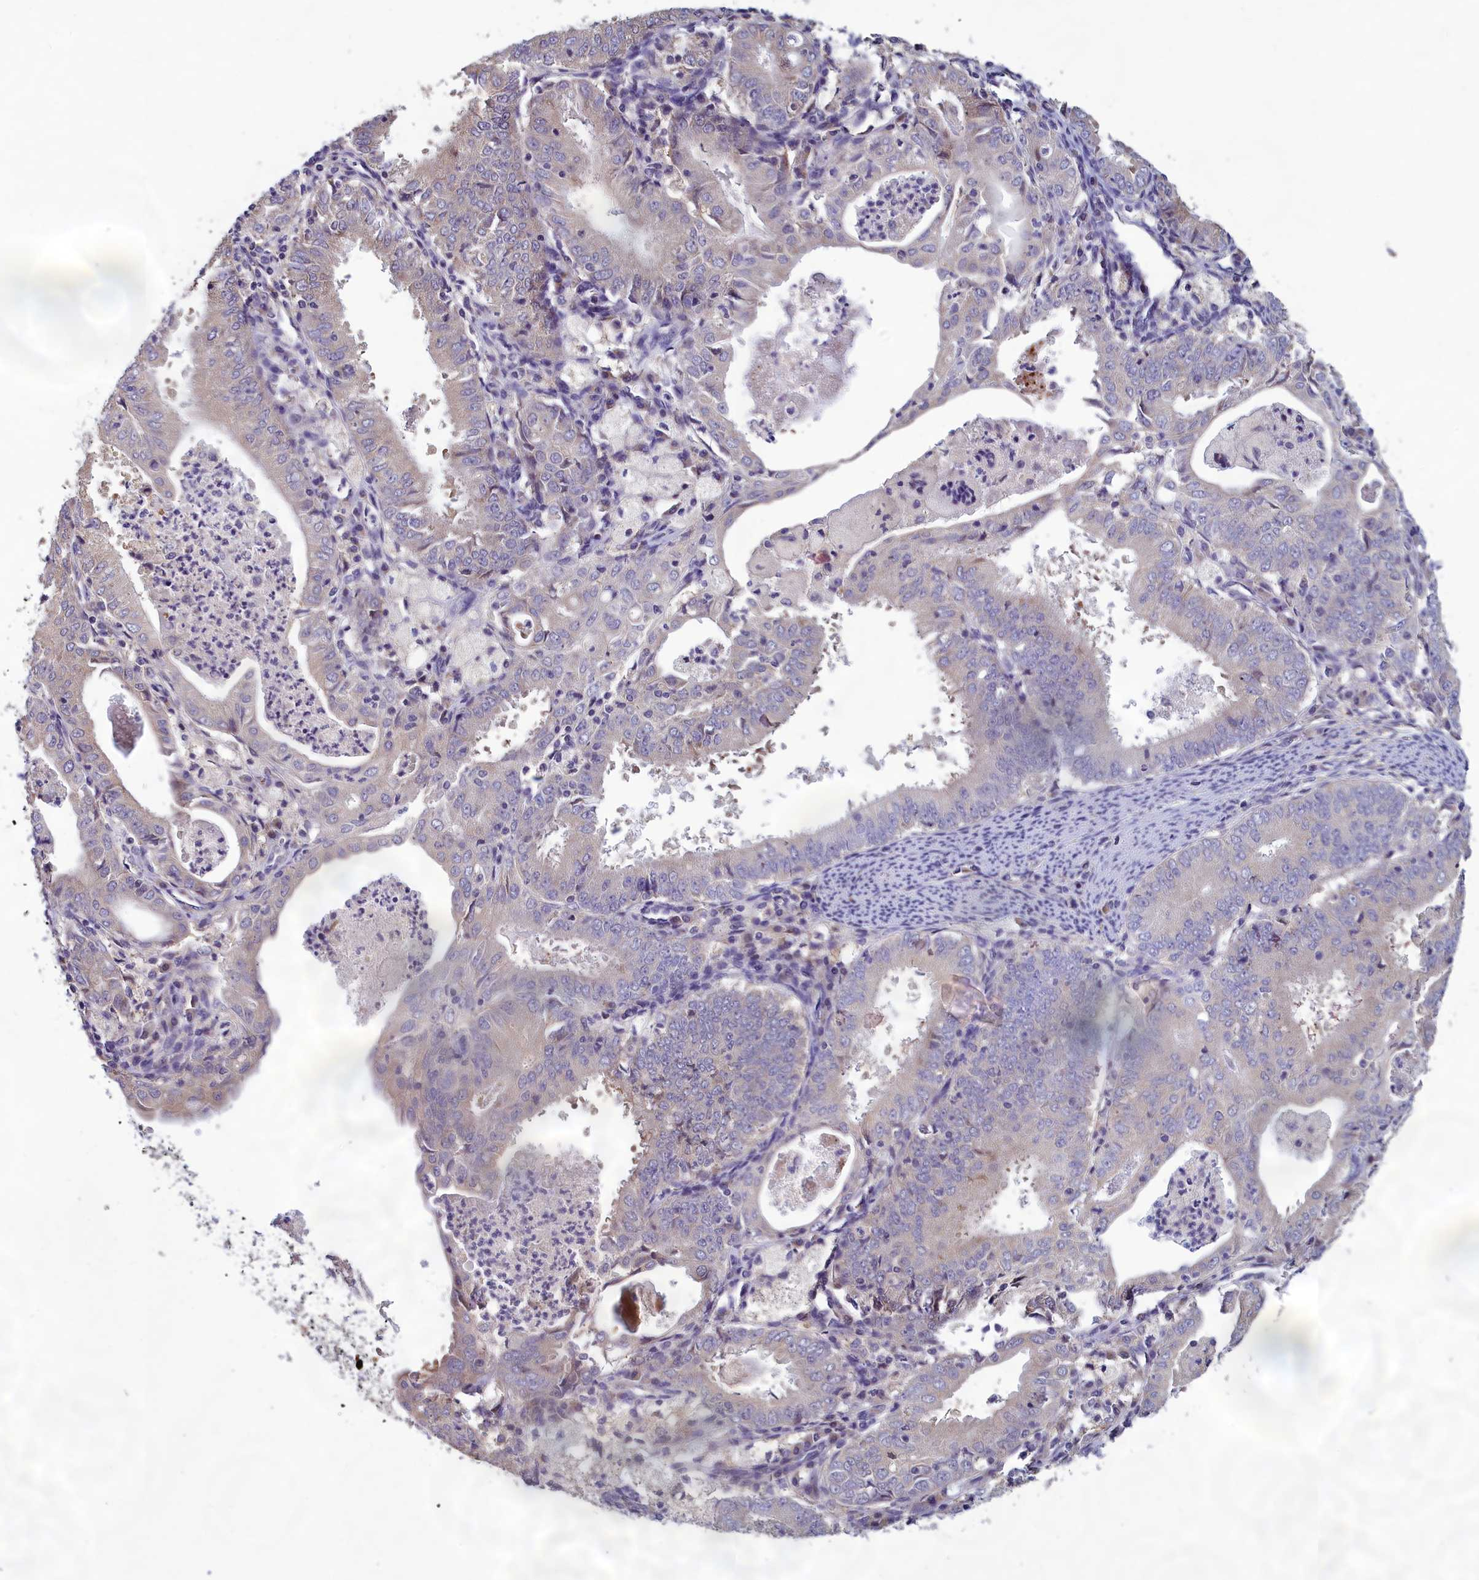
{"staining": {"intensity": "negative", "quantity": "none", "location": "none"}, "tissue": "endometrial cancer", "cell_type": "Tumor cells", "image_type": "cancer", "snomed": [{"axis": "morphology", "description": "Adenocarcinoma, NOS"}, {"axis": "topography", "description": "Endometrium"}], "caption": "Immunohistochemistry of human endometrial adenocarcinoma displays no positivity in tumor cells.", "gene": "HECA", "patient": {"sex": "female", "age": 57}}